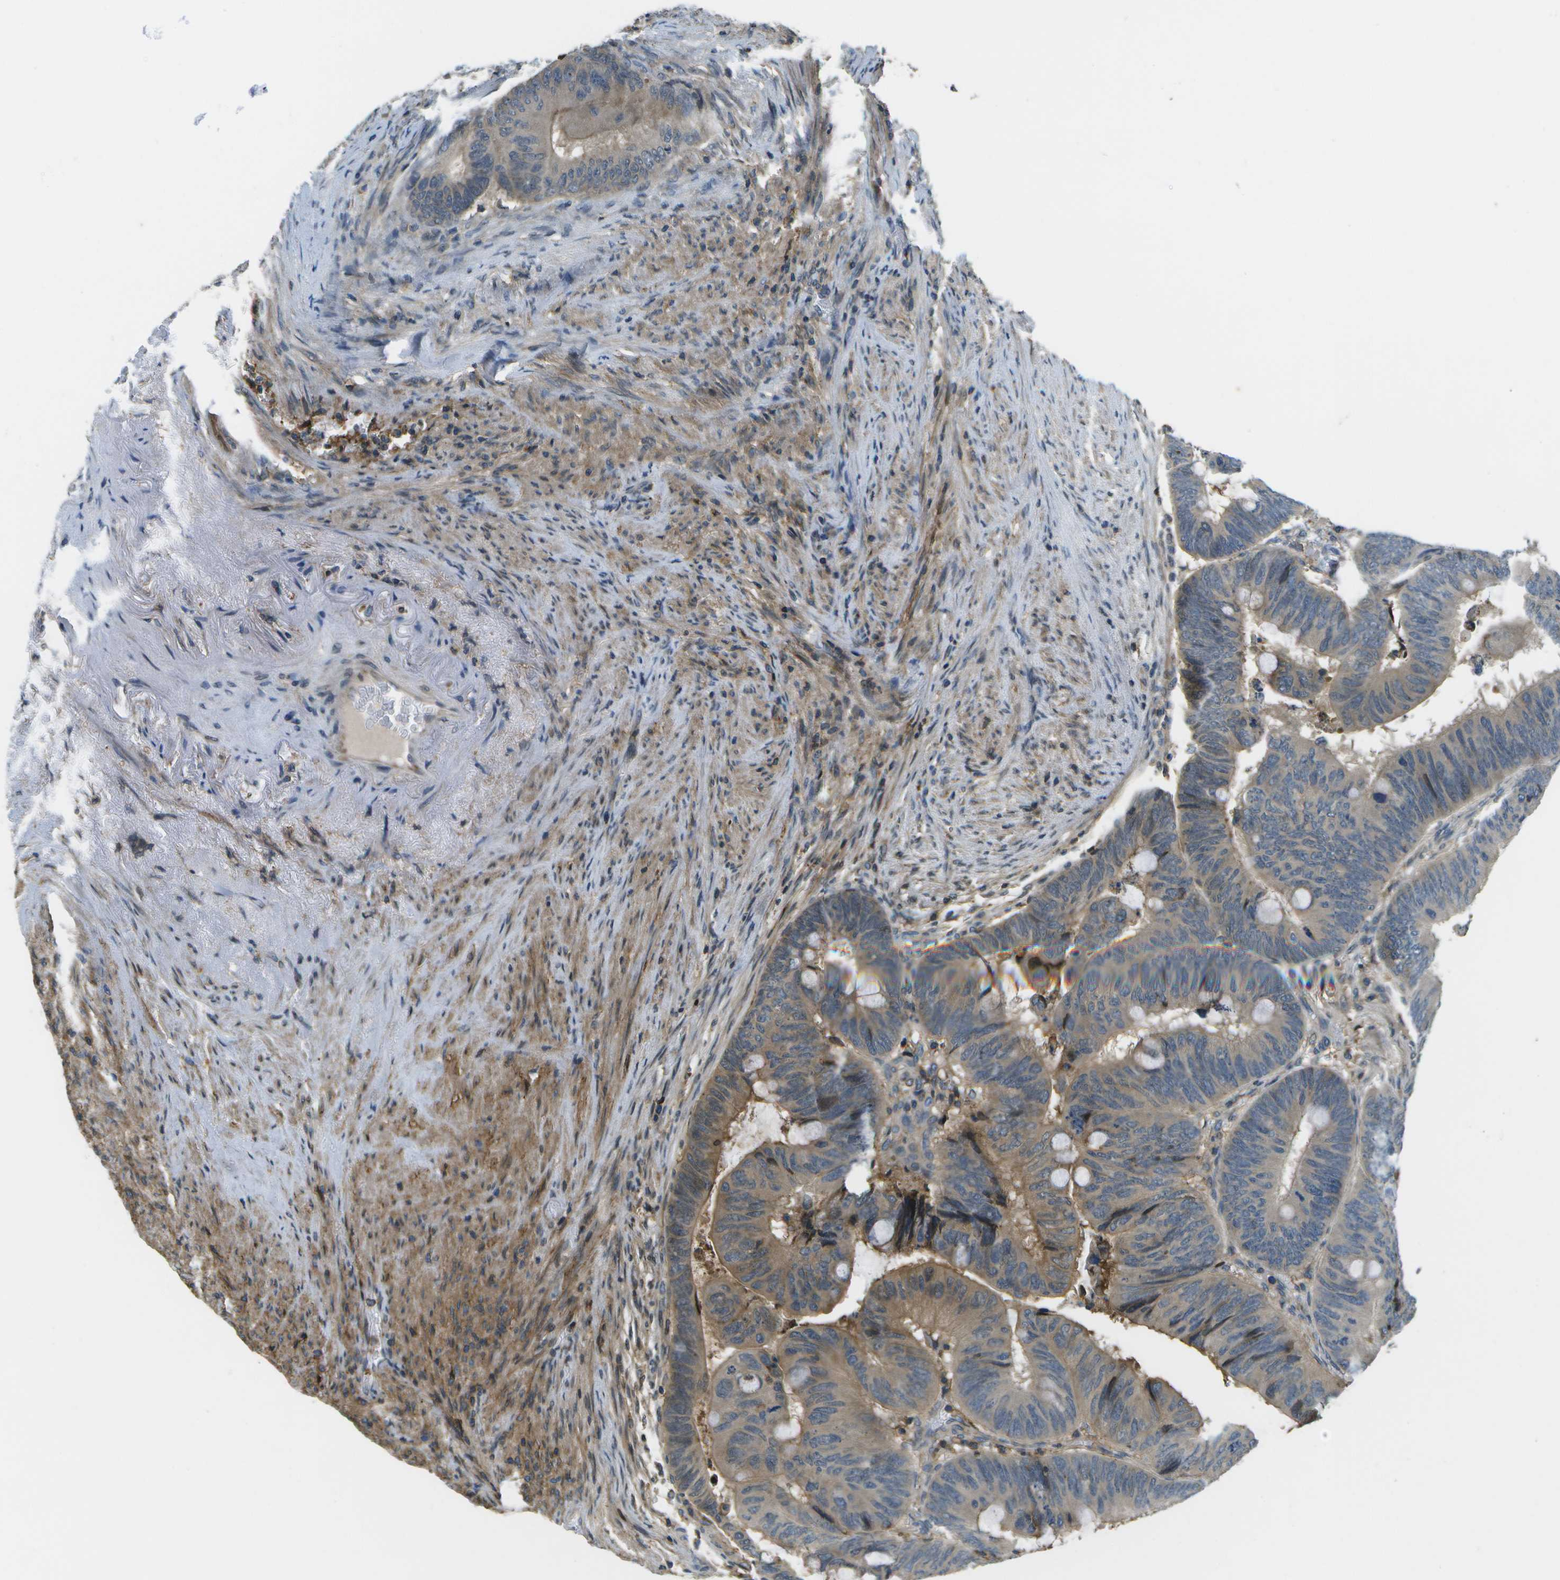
{"staining": {"intensity": "moderate", "quantity": "25%-75%", "location": "cytoplasmic/membranous"}, "tissue": "colorectal cancer", "cell_type": "Tumor cells", "image_type": "cancer", "snomed": [{"axis": "morphology", "description": "Normal tissue, NOS"}, {"axis": "morphology", "description": "Adenocarcinoma, NOS"}, {"axis": "topography", "description": "Rectum"}], "caption": "This photomicrograph exhibits immunohistochemistry (IHC) staining of adenocarcinoma (colorectal), with medium moderate cytoplasmic/membranous positivity in approximately 25%-75% of tumor cells.", "gene": "LRRC66", "patient": {"sex": "male", "age": 92}}